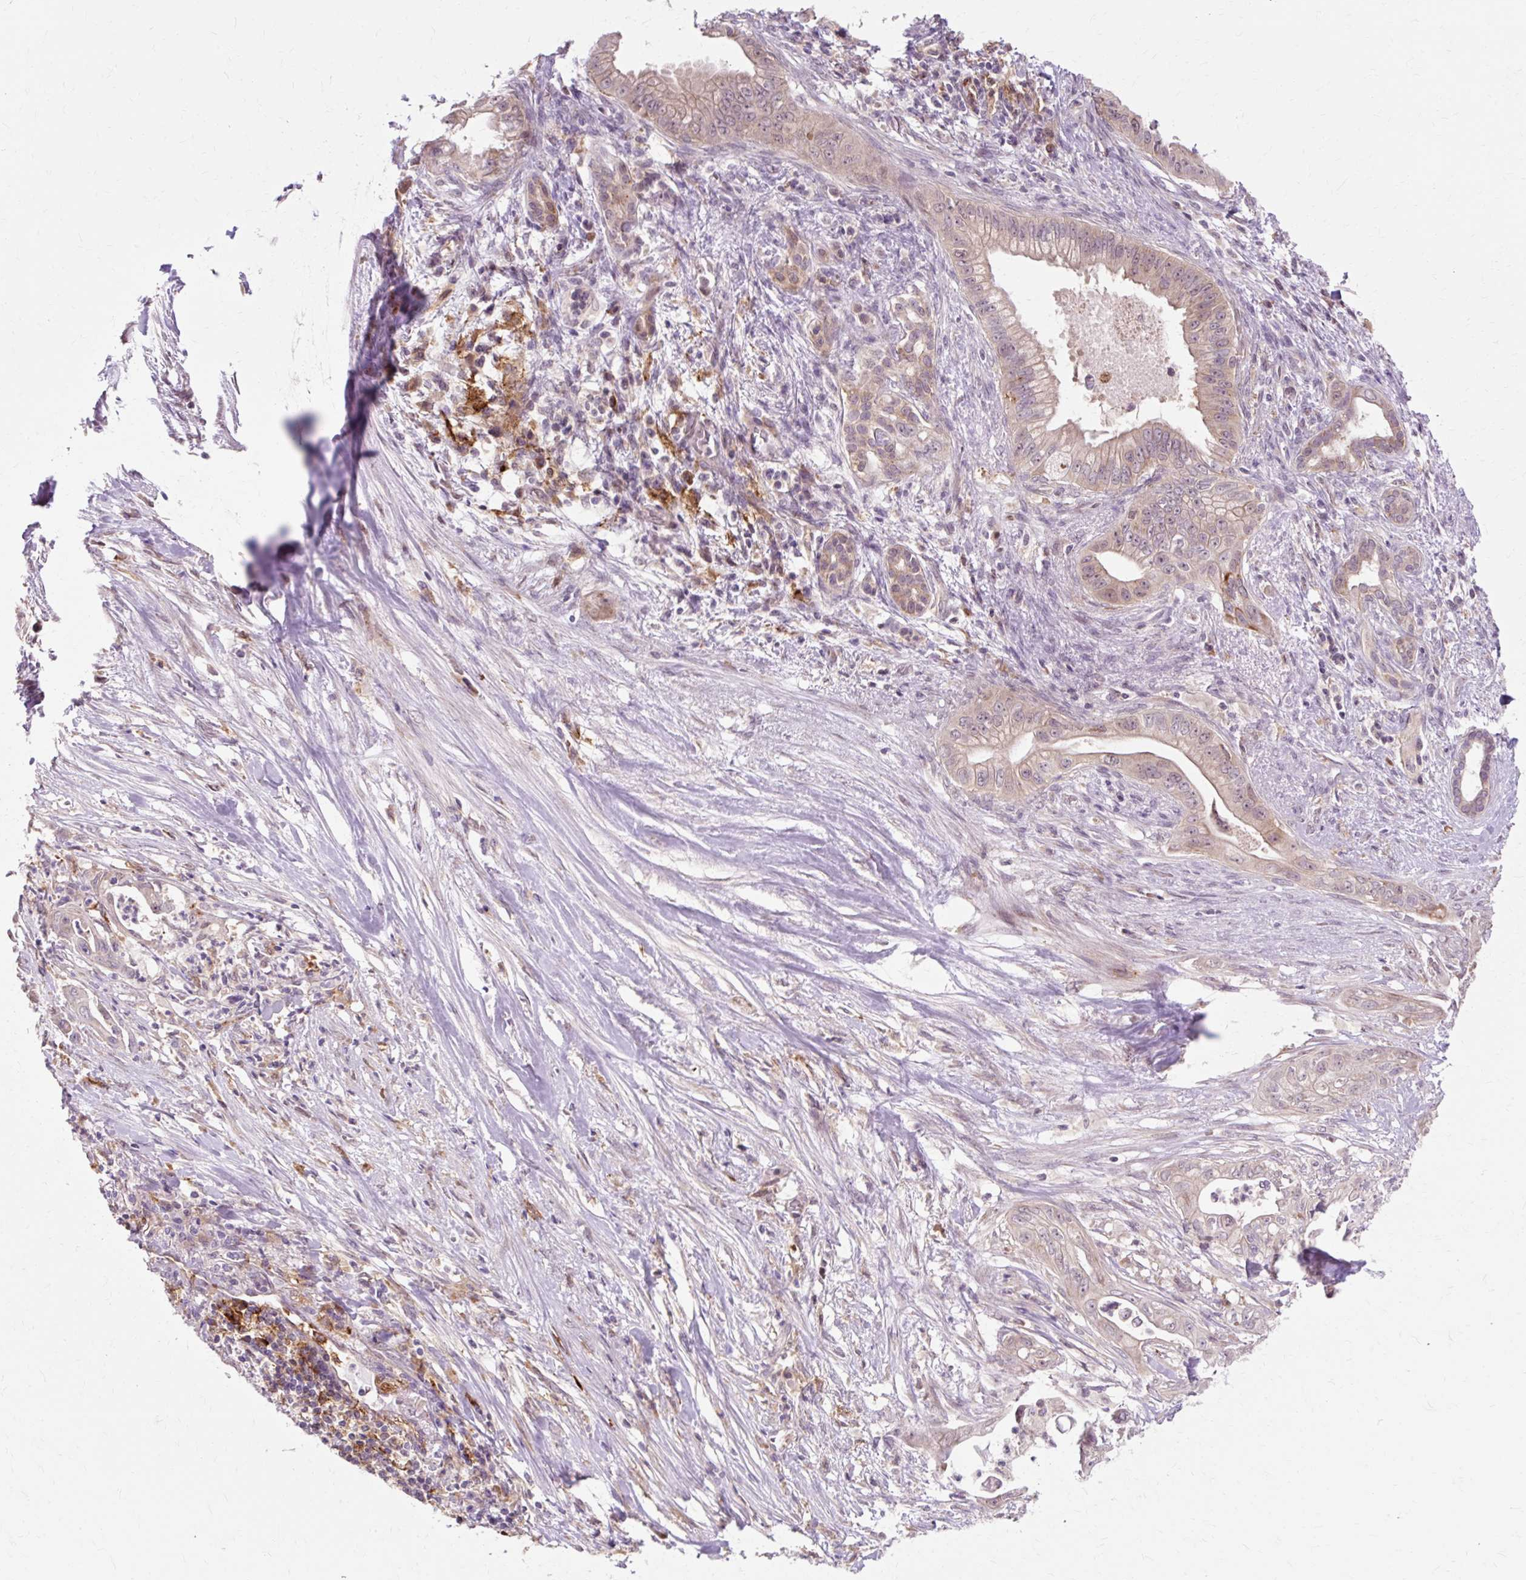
{"staining": {"intensity": "weak", "quantity": "25%-75%", "location": "cytoplasmic/membranous"}, "tissue": "pancreatic cancer", "cell_type": "Tumor cells", "image_type": "cancer", "snomed": [{"axis": "morphology", "description": "Adenocarcinoma, NOS"}, {"axis": "topography", "description": "Pancreas"}], "caption": "Immunohistochemistry (IHC) histopathology image of pancreatic adenocarcinoma stained for a protein (brown), which displays low levels of weak cytoplasmic/membranous positivity in about 25%-75% of tumor cells.", "gene": "GEMIN2", "patient": {"sex": "male", "age": 58}}